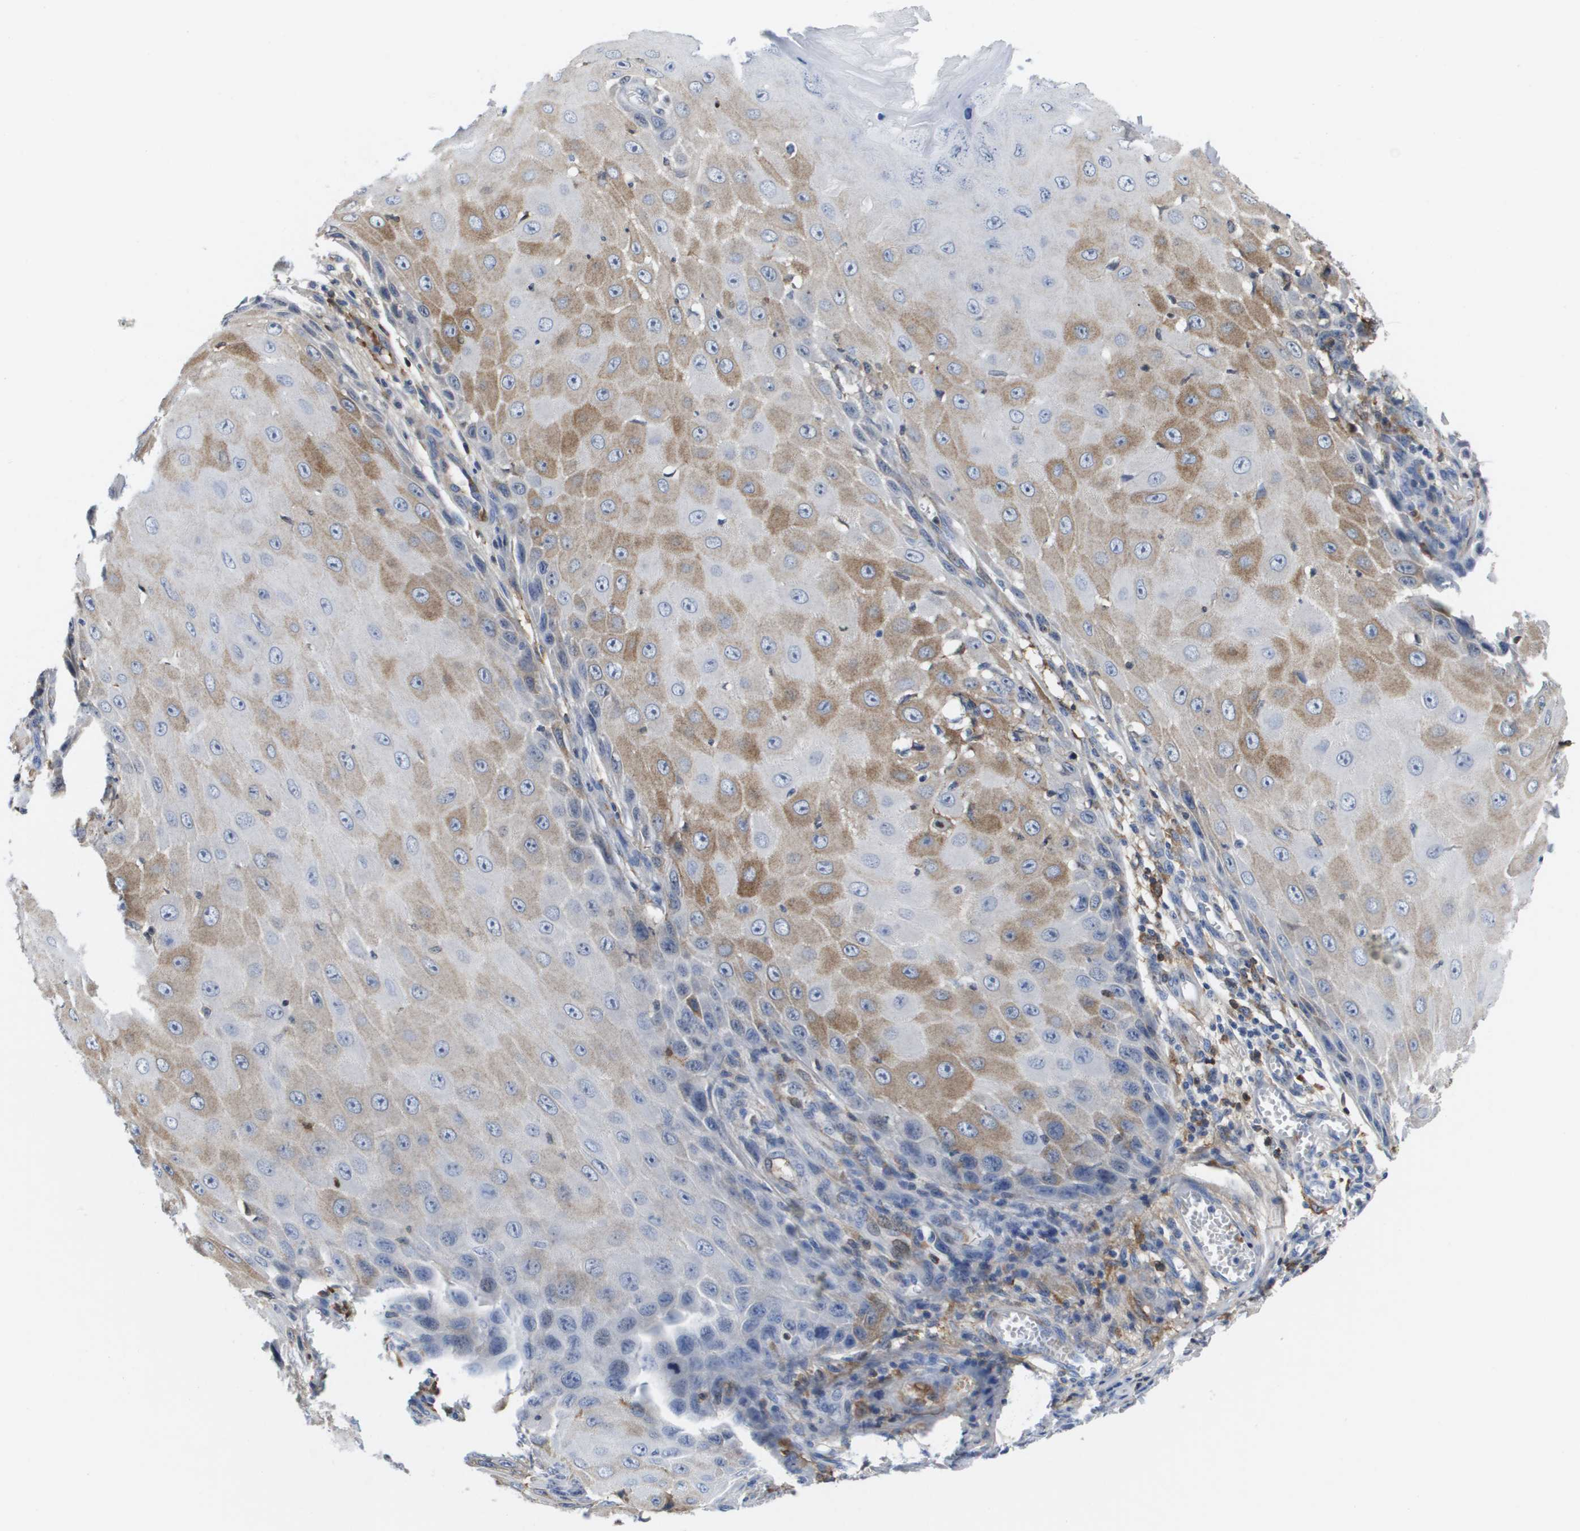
{"staining": {"intensity": "moderate", "quantity": "<25%", "location": "cytoplasmic/membranous"}, "tissue": "skin cancer", "cell_type": "Tumor cells", "image_type": "cancer", "snomed": [{"axis": "morphology", "description": "Squamous cell carcinoma, NOS"}, {"axis": "topography", "description": "Skin"}], "caption": "An image of human squamous cell carcinoma (skin) stained for a protein displays moderate cytoplasmic/membranous brown staining in tumor cells.", "gene": "SERPINC1", "patient": {"sex": "female", "age": 73}}